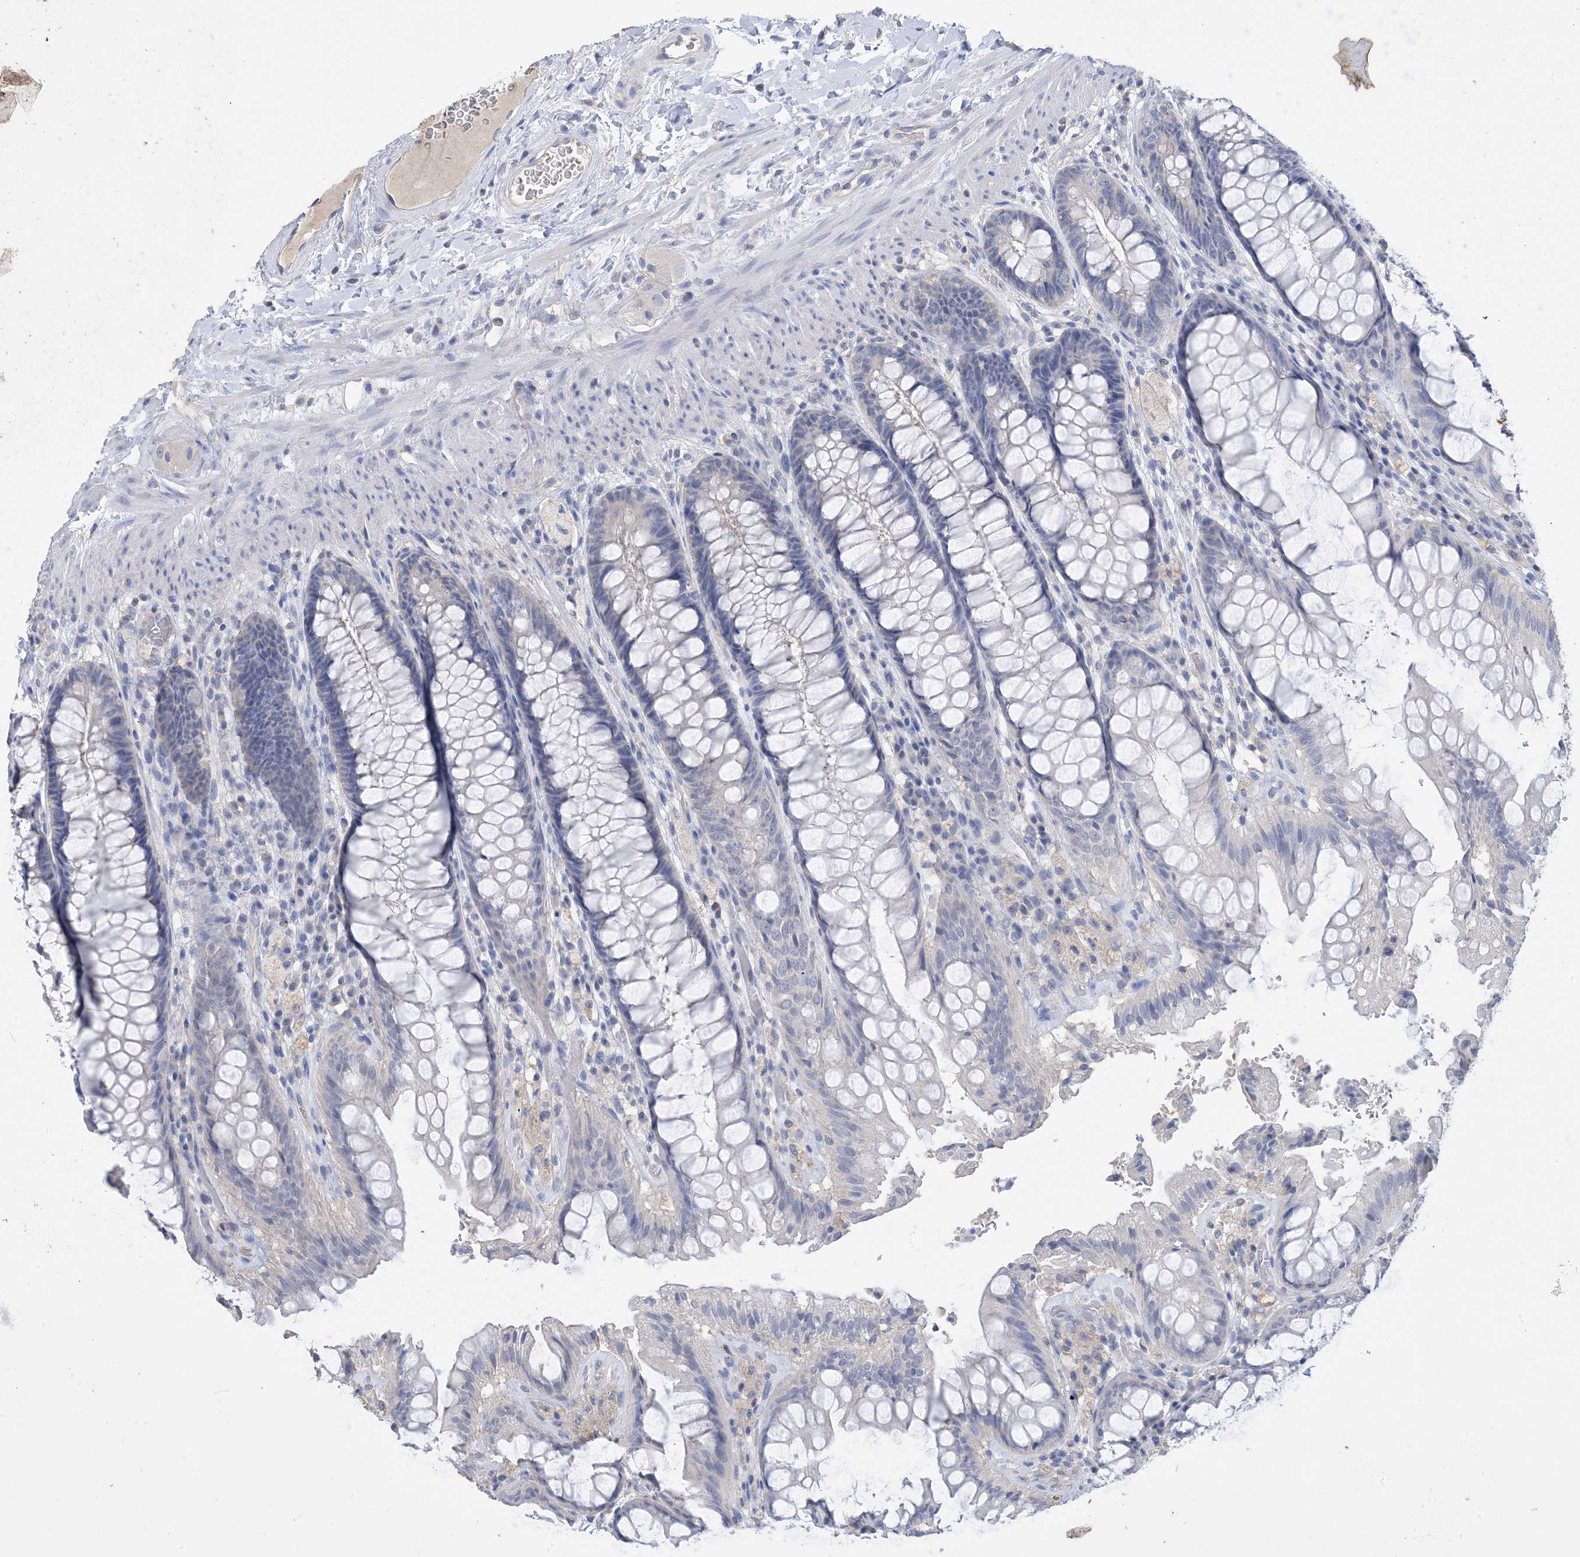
{"staining": {"intensity": "negative", "quantity": "none", "location": "none"}, "tissue": "rectum", "cell_type": "Glandular cells", "image_type": "normal", "snomed": [{"axis": "morphology", "description": "Normal tissue, NOS"}, {"axis": "topography", "description": "Rectum"}], "caption": "This is a image of immunohistochemistry (IHC) staining of normal rectum, which shows no staining in glandular cells.", "gene": "KPRP", "patient": {"sex": "female", "age": 46}}